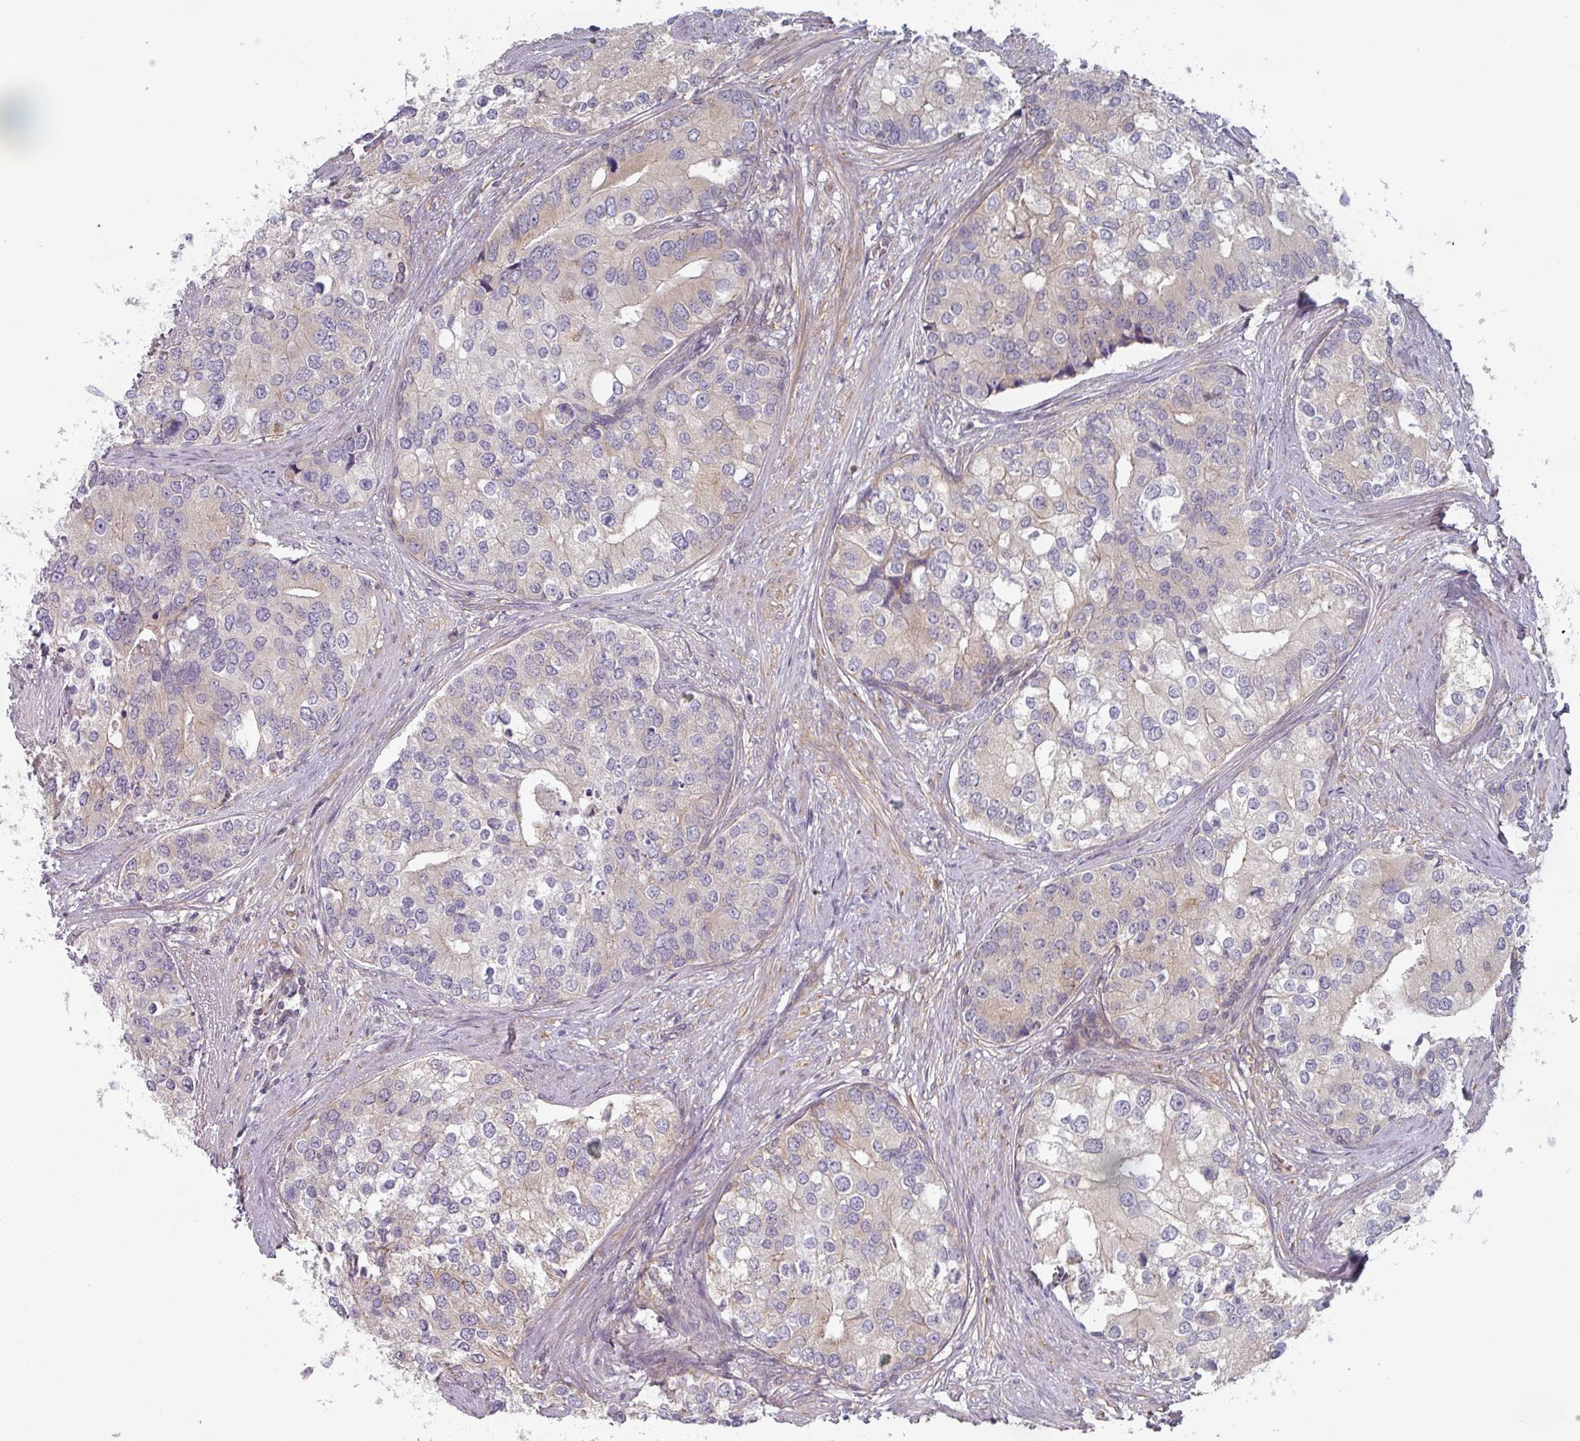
{"staining": {"intensity": "negative", "quantity": "none", "location": "none"}, "tissue": "prostate cancer", "cell_type": "Tumor cells", "image_type": "cancer", "snomed": [{"axis": "morphology", "description": "Adenocarcinoma, High grade"}, {"axis": "topography", "description": "Prostate"}], "caption": "Immunohistochemistry photomicrograph of neoplastic tissue: prostate adenocarcinoma (high-grade) stained with DAB reveals no significant protein positivity in tumor cells.", "gene": "TAPT1", "patient": {"sex": "male", "age": 62}}